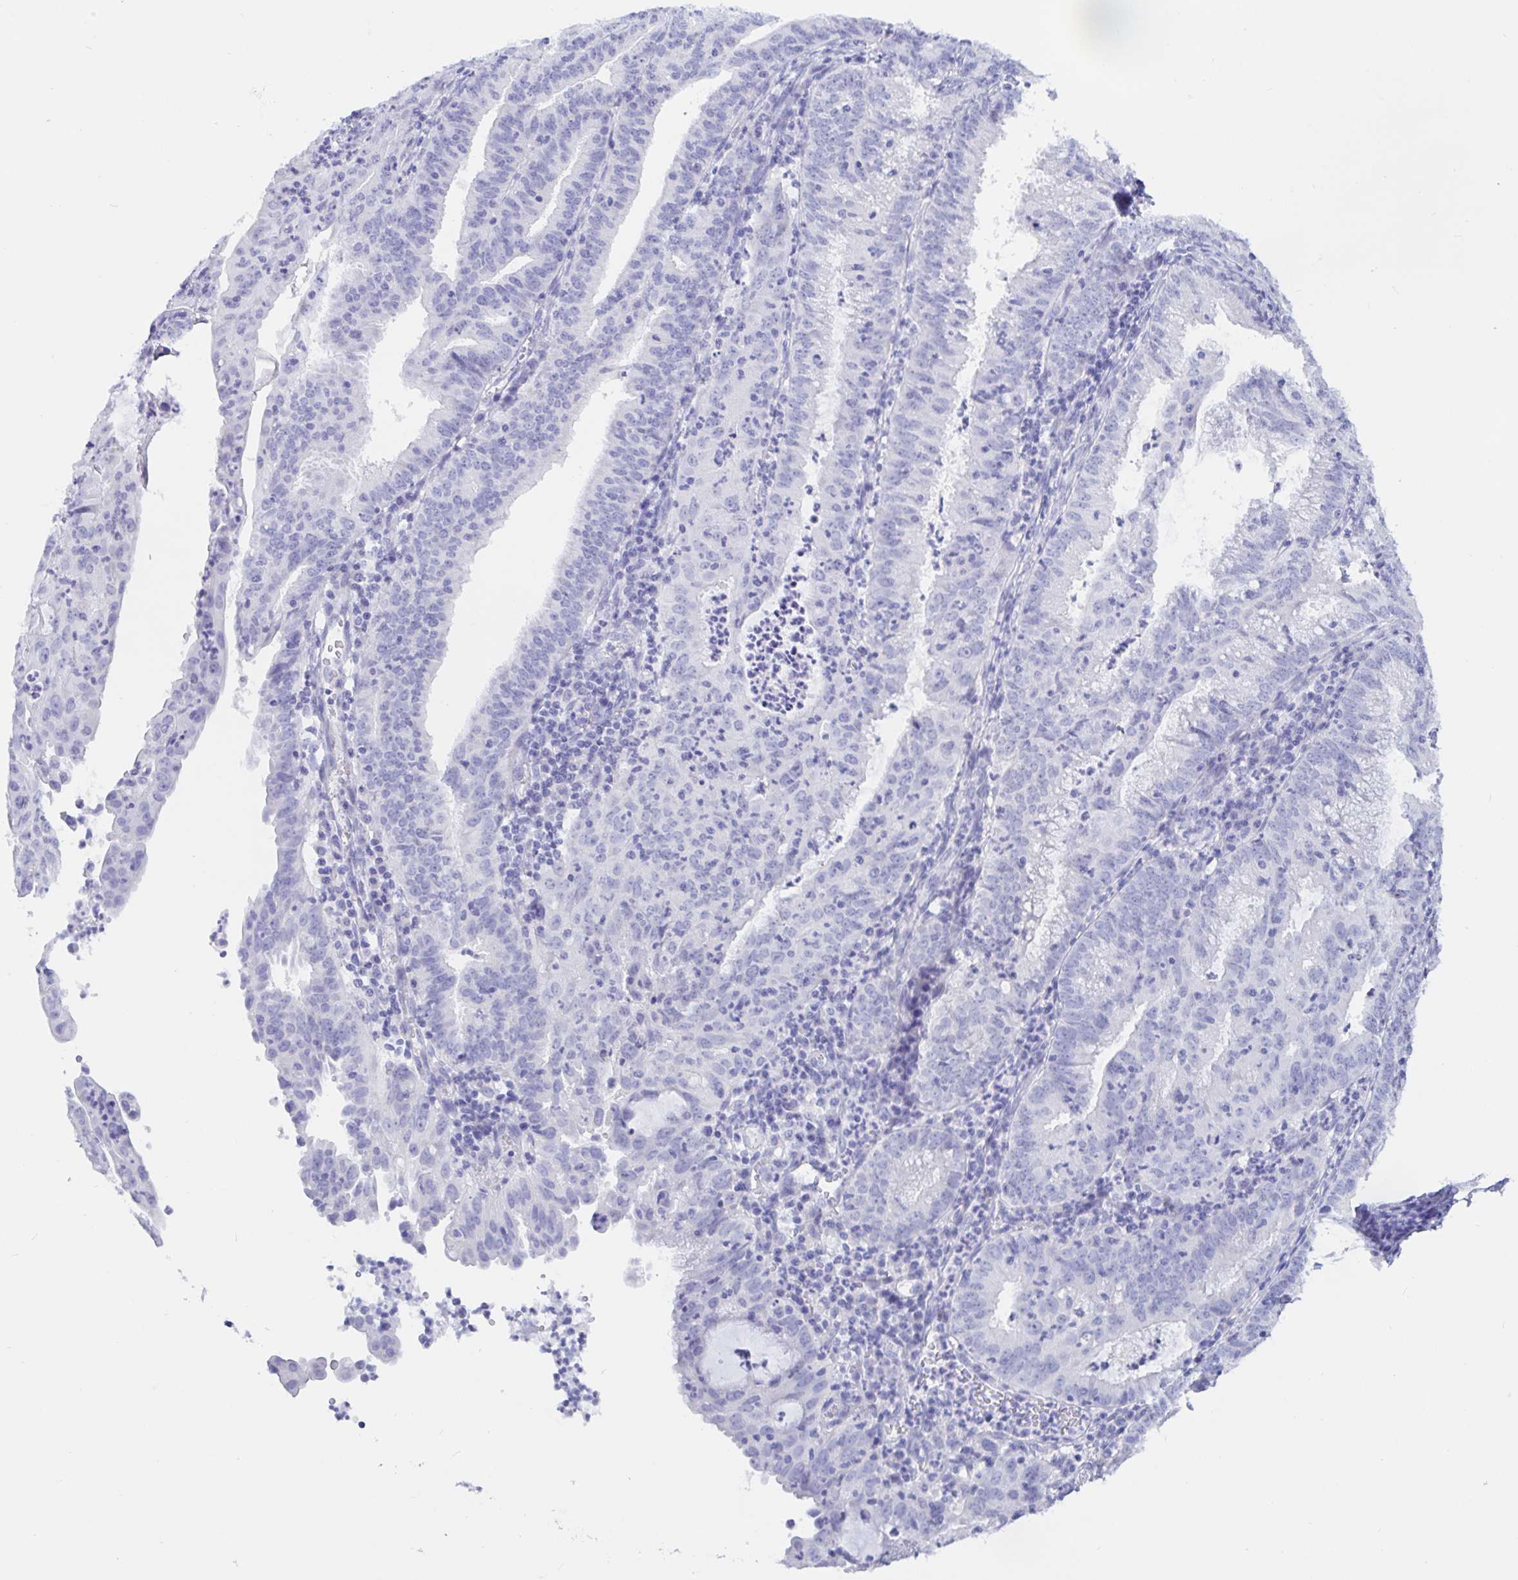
{"staining": {"intensity": "negative", "quantity": "none", "location": "none"}, "tissue": "endometrial cancer", "cell_type": "Tumor cells", "image_type": "cancer", "snomed": [{"axis": "morphology", "description": "Adenocarcinoma, NOS"}, {"axis": "topography", "description": "Endometrium"}], "caption": "There is no significant expression in tumor cells of adenocarcinoma (endometrial).", "gene": "KCNH6", "patient": {"sex": "female", "age": 60}}